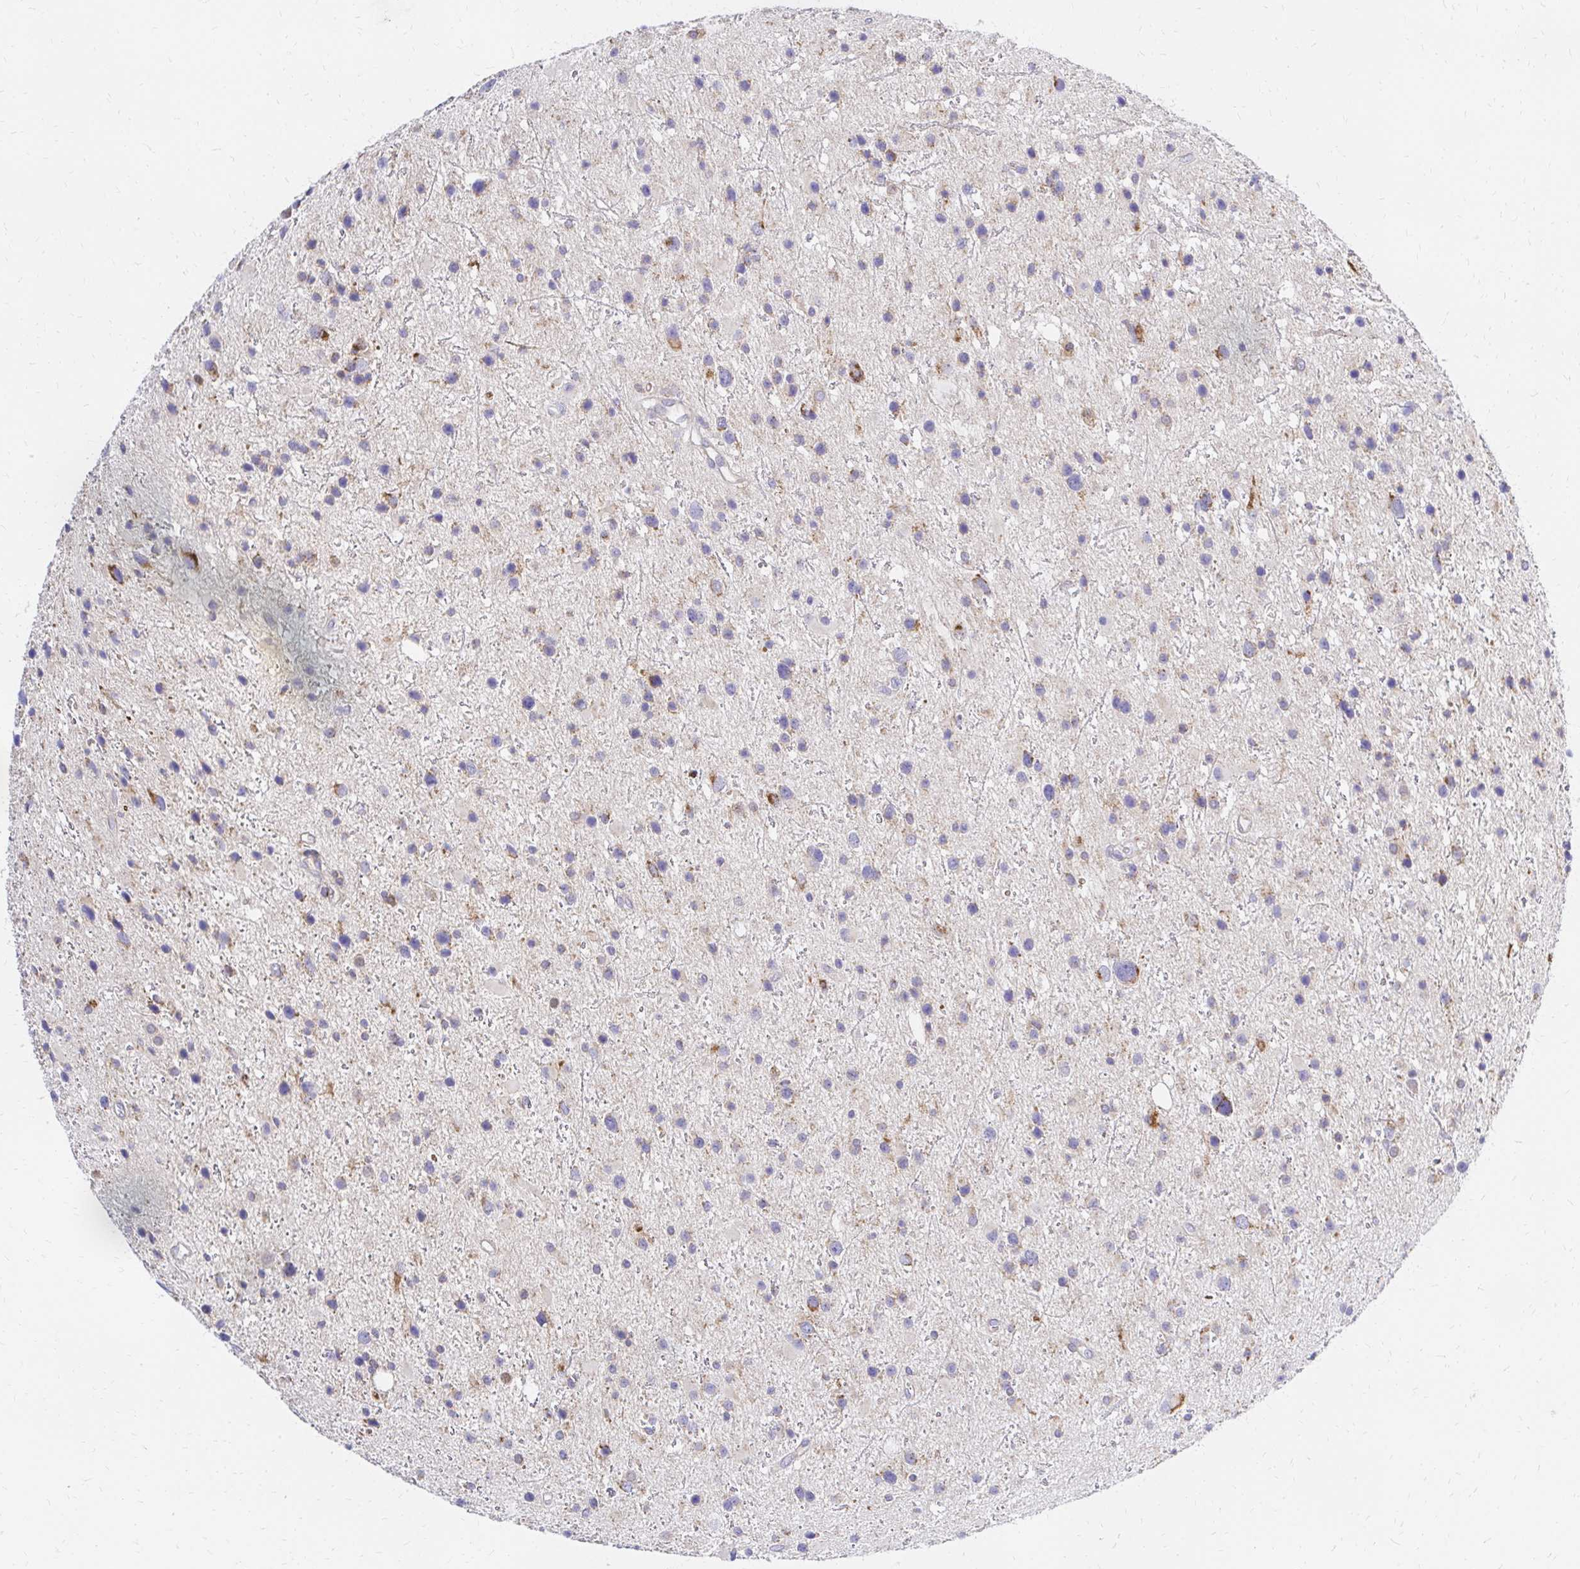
{"staining": {"intensity": "moderate", "quantity": "<25%", "location": "cytoplasmic/membranous"}, "tissue": "glioma", "cell_type": "Tumor cells", "image_type": "cancer", "snomed": [{"axis": "morphology", "description": "Glioma, malignant, Low grade"}, {"axis": "topography", "description": "Brain"}], "caption": "High-magnification brightfield microscopy of malignant glioma (low-grade) stained with DAB (3,3'-diaminobenzidine) (brown) and counterstained with hematoxylin (blue). tumor cells exhibit moderate cytoplasmic/membranous expression is identified in about<25% of cells.", "gene": "MRPL13", "patient": {"sex": "female", "age": 32}}